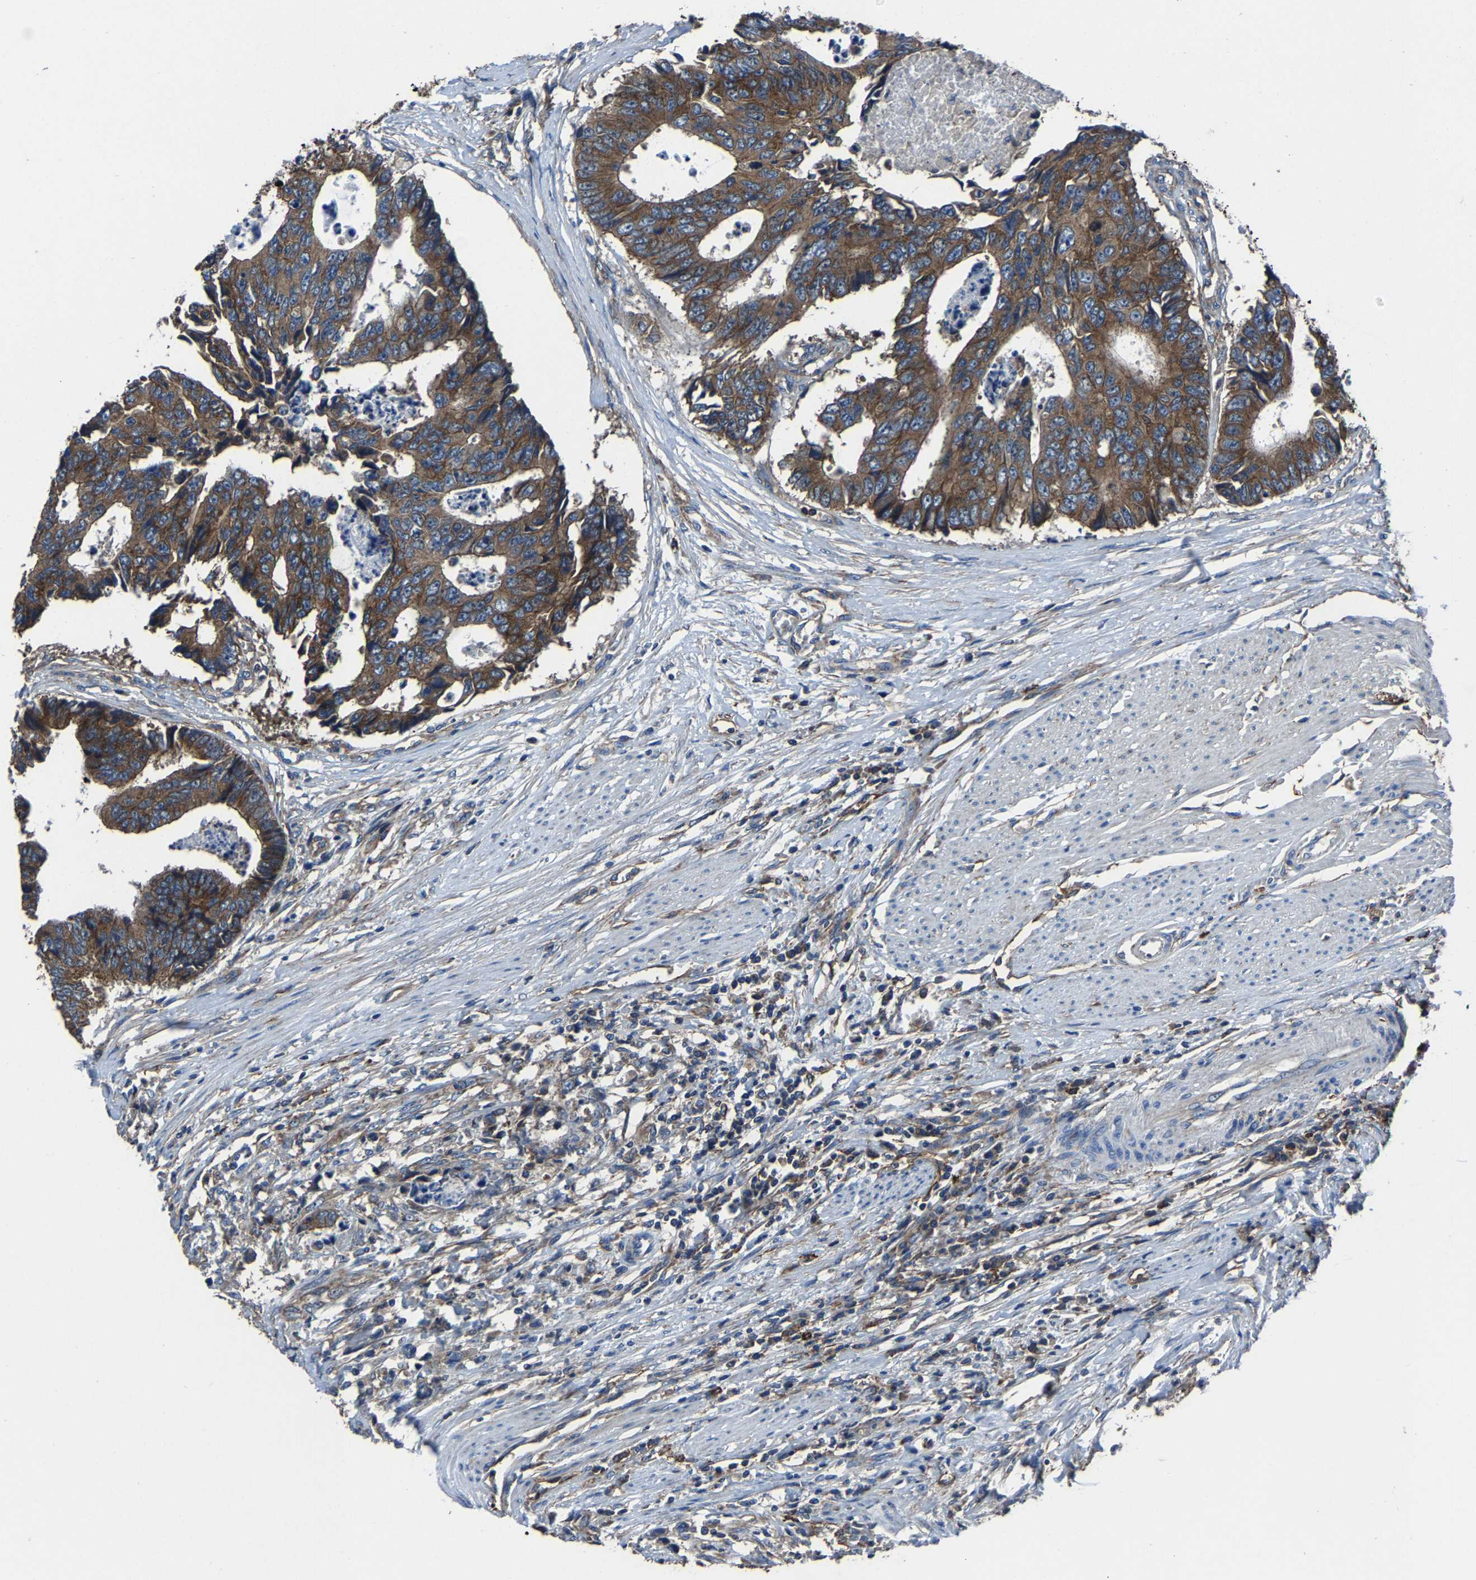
{"staining": {"intensity": "moderate", "quantity": ">75%", "location": "cytoplasmic/membranous"}, "tissue": "colorectal cancer", "cell_type": "Tumor cells", "image_type": "cancer", "snomed": [{"axis": "morphology", "description": "Adenocarcinoma, NOS"}, {"axis": "topography", "description": "Rectum"}], "caption": "Adenocarcinoma (colorectal) was stained to show a protein in brown. There is medium levels of moderate cytoplasmic/membranous staining in approximately >75% of tumor cells.", "gene": "KIAA1958", "patient": {"sex": "male", "age": 84}}